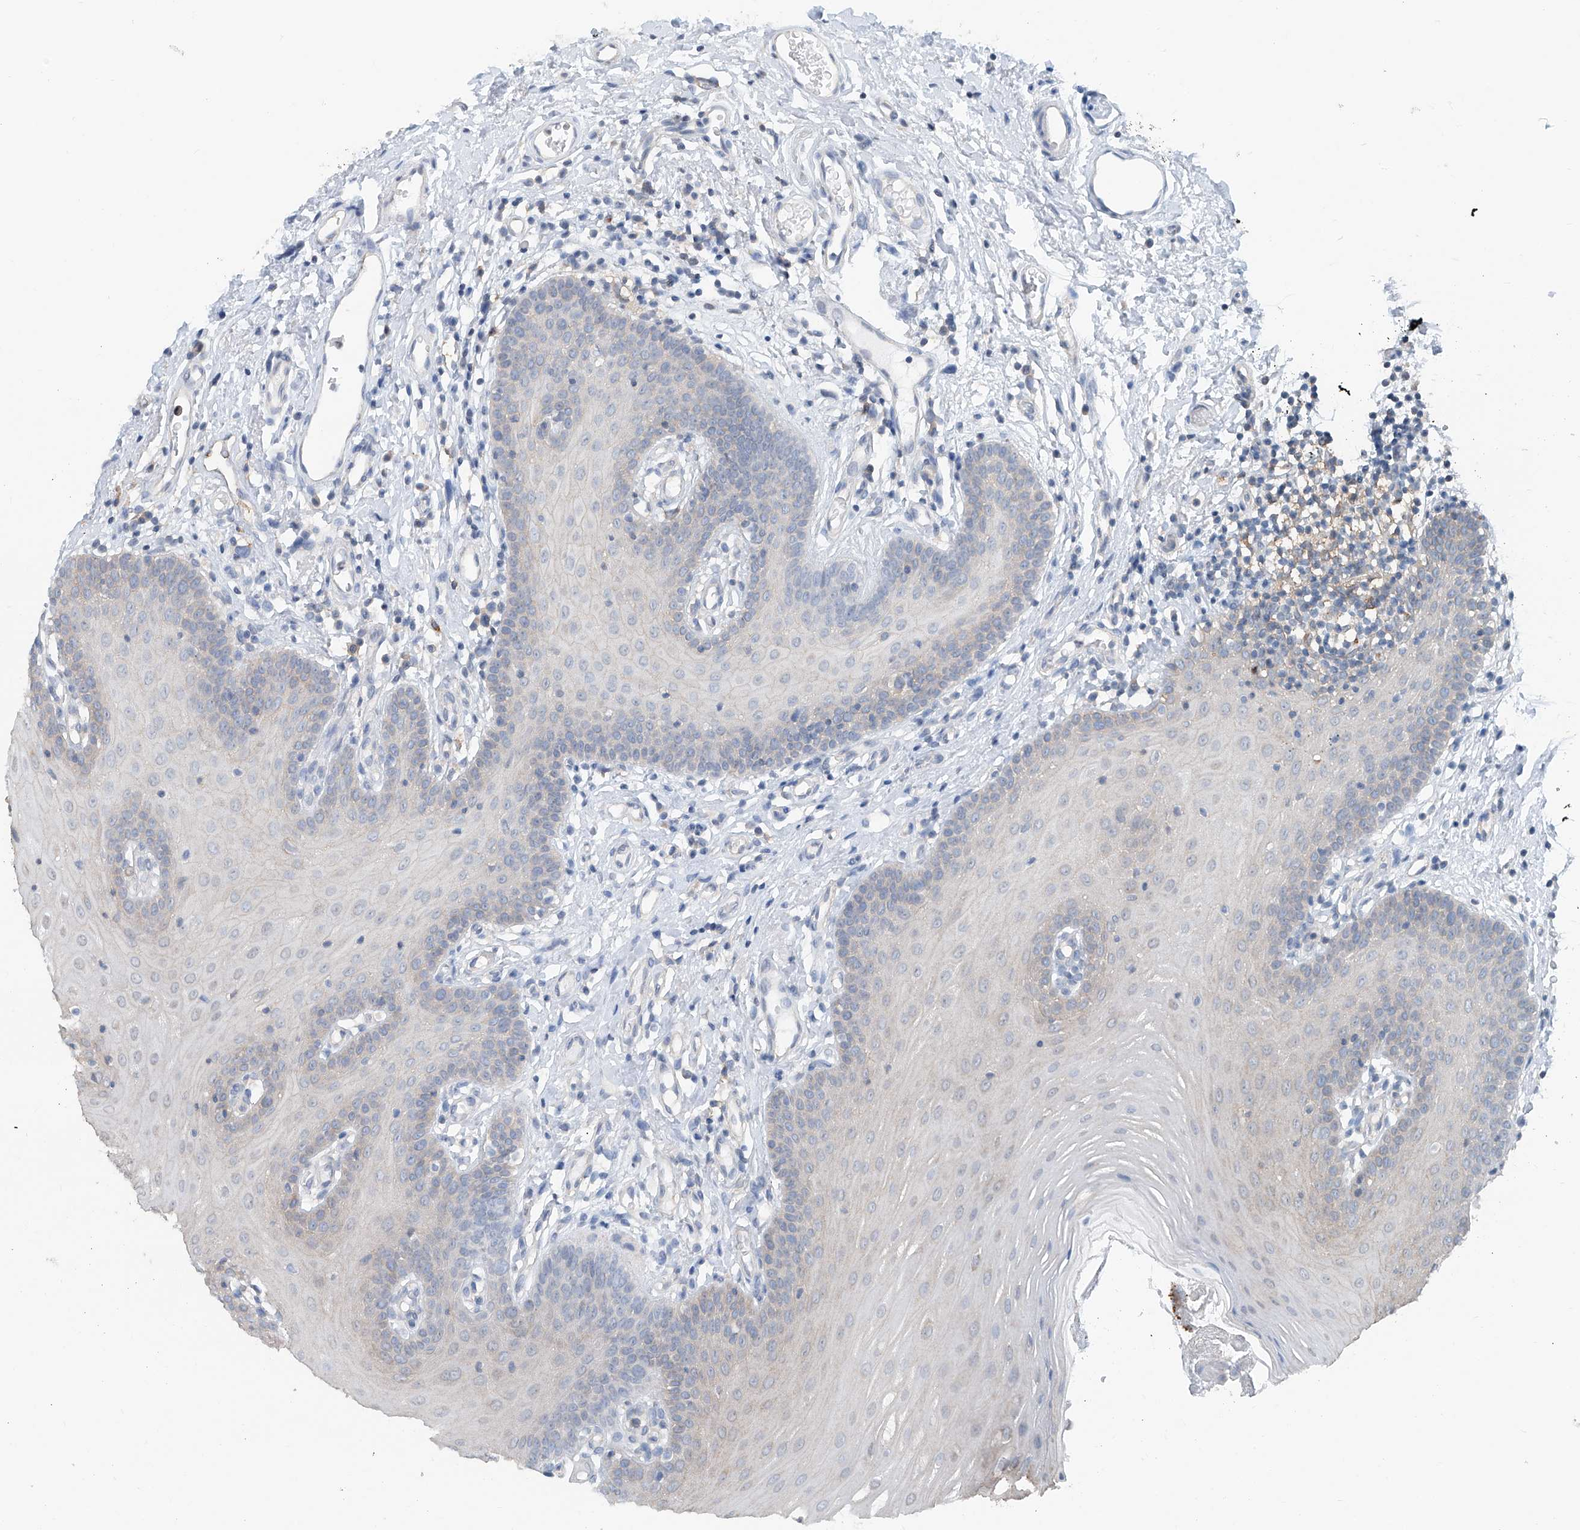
{"staining": {"intensity": "negative", "quantity": "none", "location": "none"}, "tissue": "oral mucosa", "cell_type": "Squamous epithelial cells", "image_type": "normal", "snomed": [{"axis": "morphology", "description": "Normal tissue, NOS"}, {"axis": "topography", "description": "Oral tissue"}], "caption": "DAB immunohistochemical staining of normal human oral mucosa shows no significant positivity in squamous epithelial cells.", "gene": "KCNK10", "patient": {"sex": "male", "age": 74}}